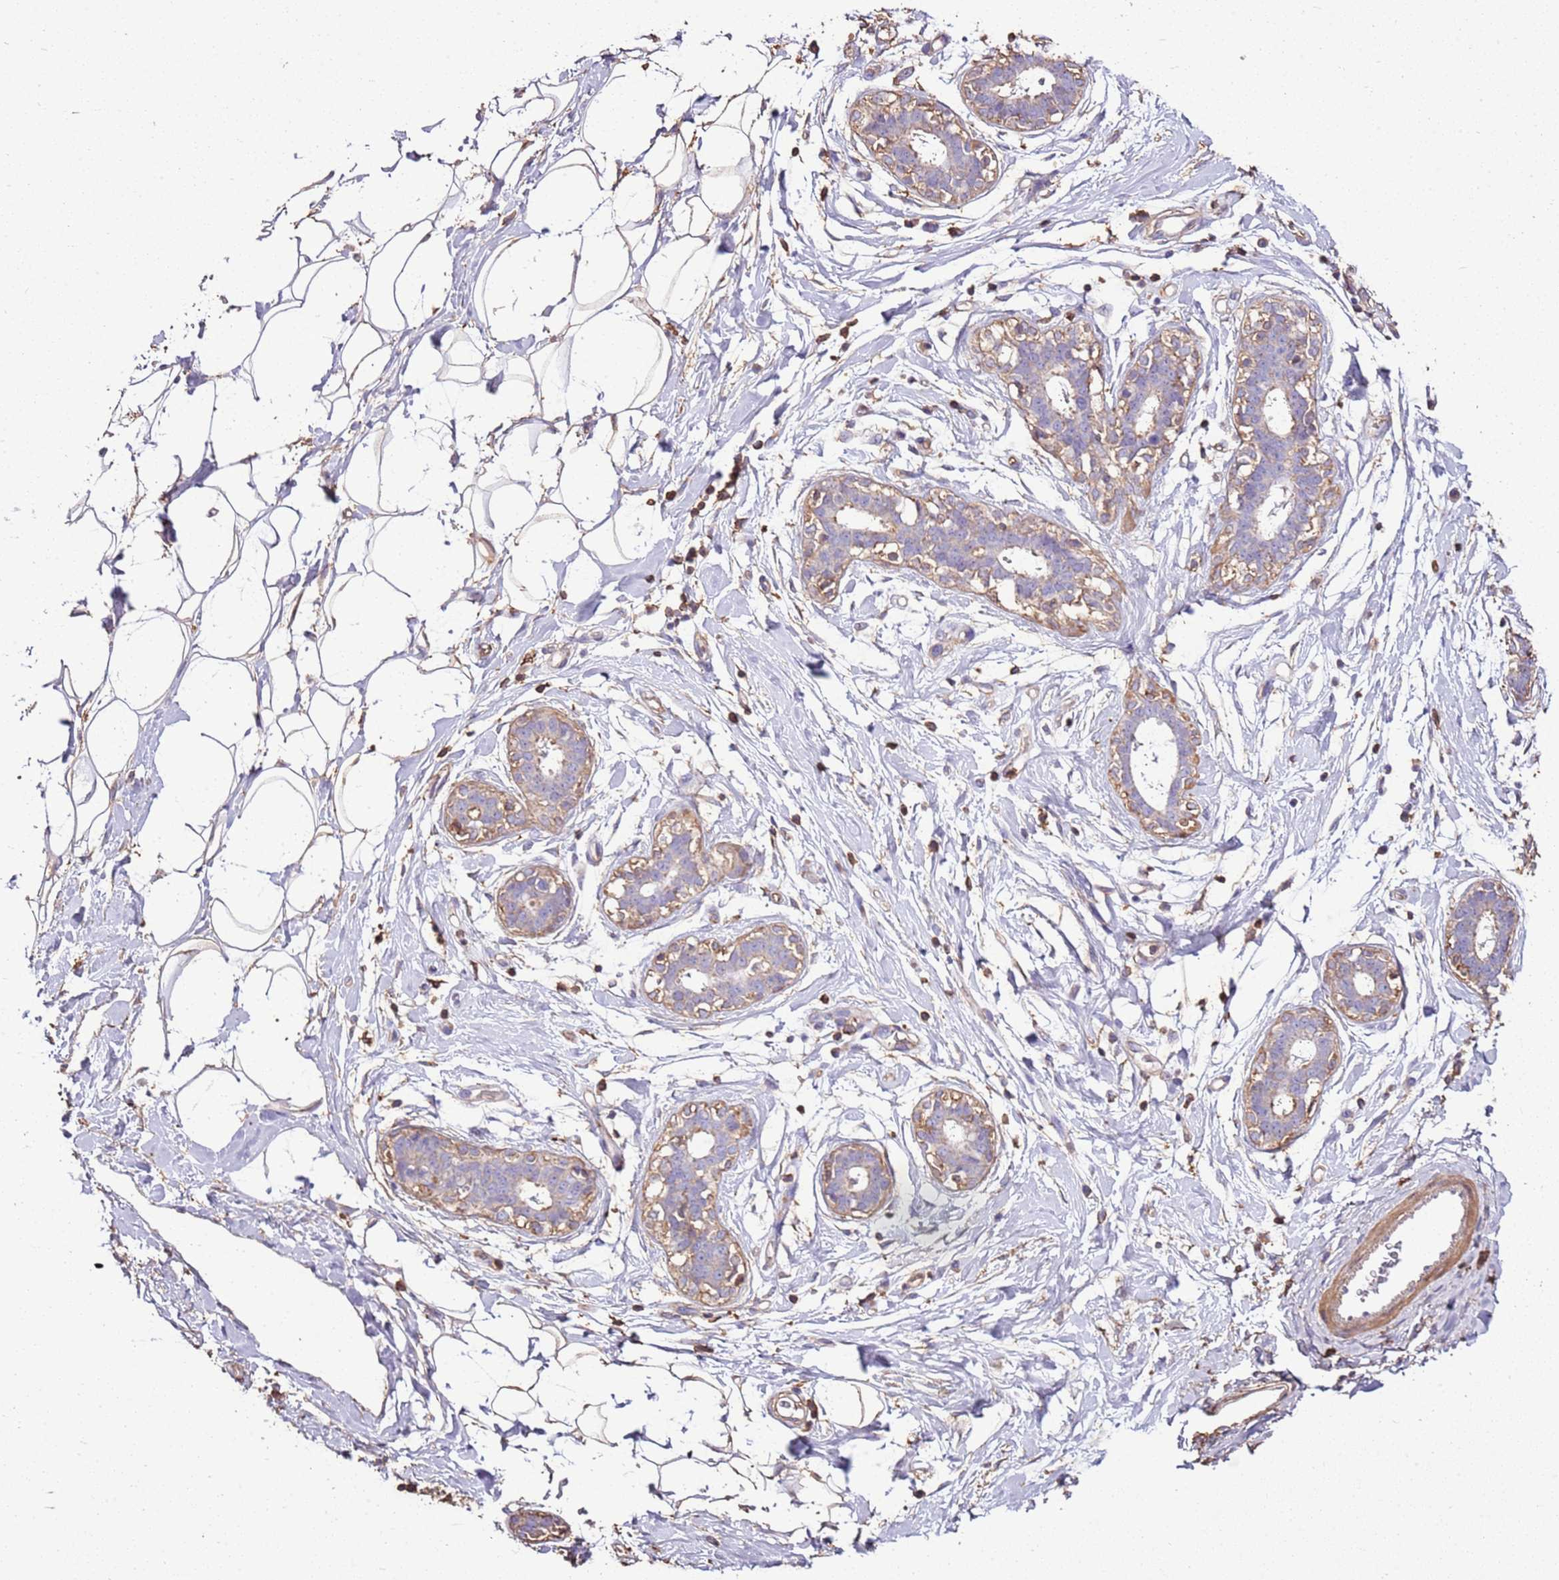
{"staining": {"intensity": "weak", "quantity": ">75%", "location": "cytoplasmic/membranous"}, "tissue": "adipose tissue", "cell_type": "Adipocytes", "image_type": "normal", "snomed": [{"axis": "morphology", "description": "Normal tissue, NOS"}, {"axis": "topography", "description": "Breast"}], "caption": "Brown immunohistochemical staining in normal adipose tissue shows weak cytoplasmic/membranous positivity in about >75% of adipocytes.", "gene": "ARL10", "patient": {"sex": "female", "age": 26}}